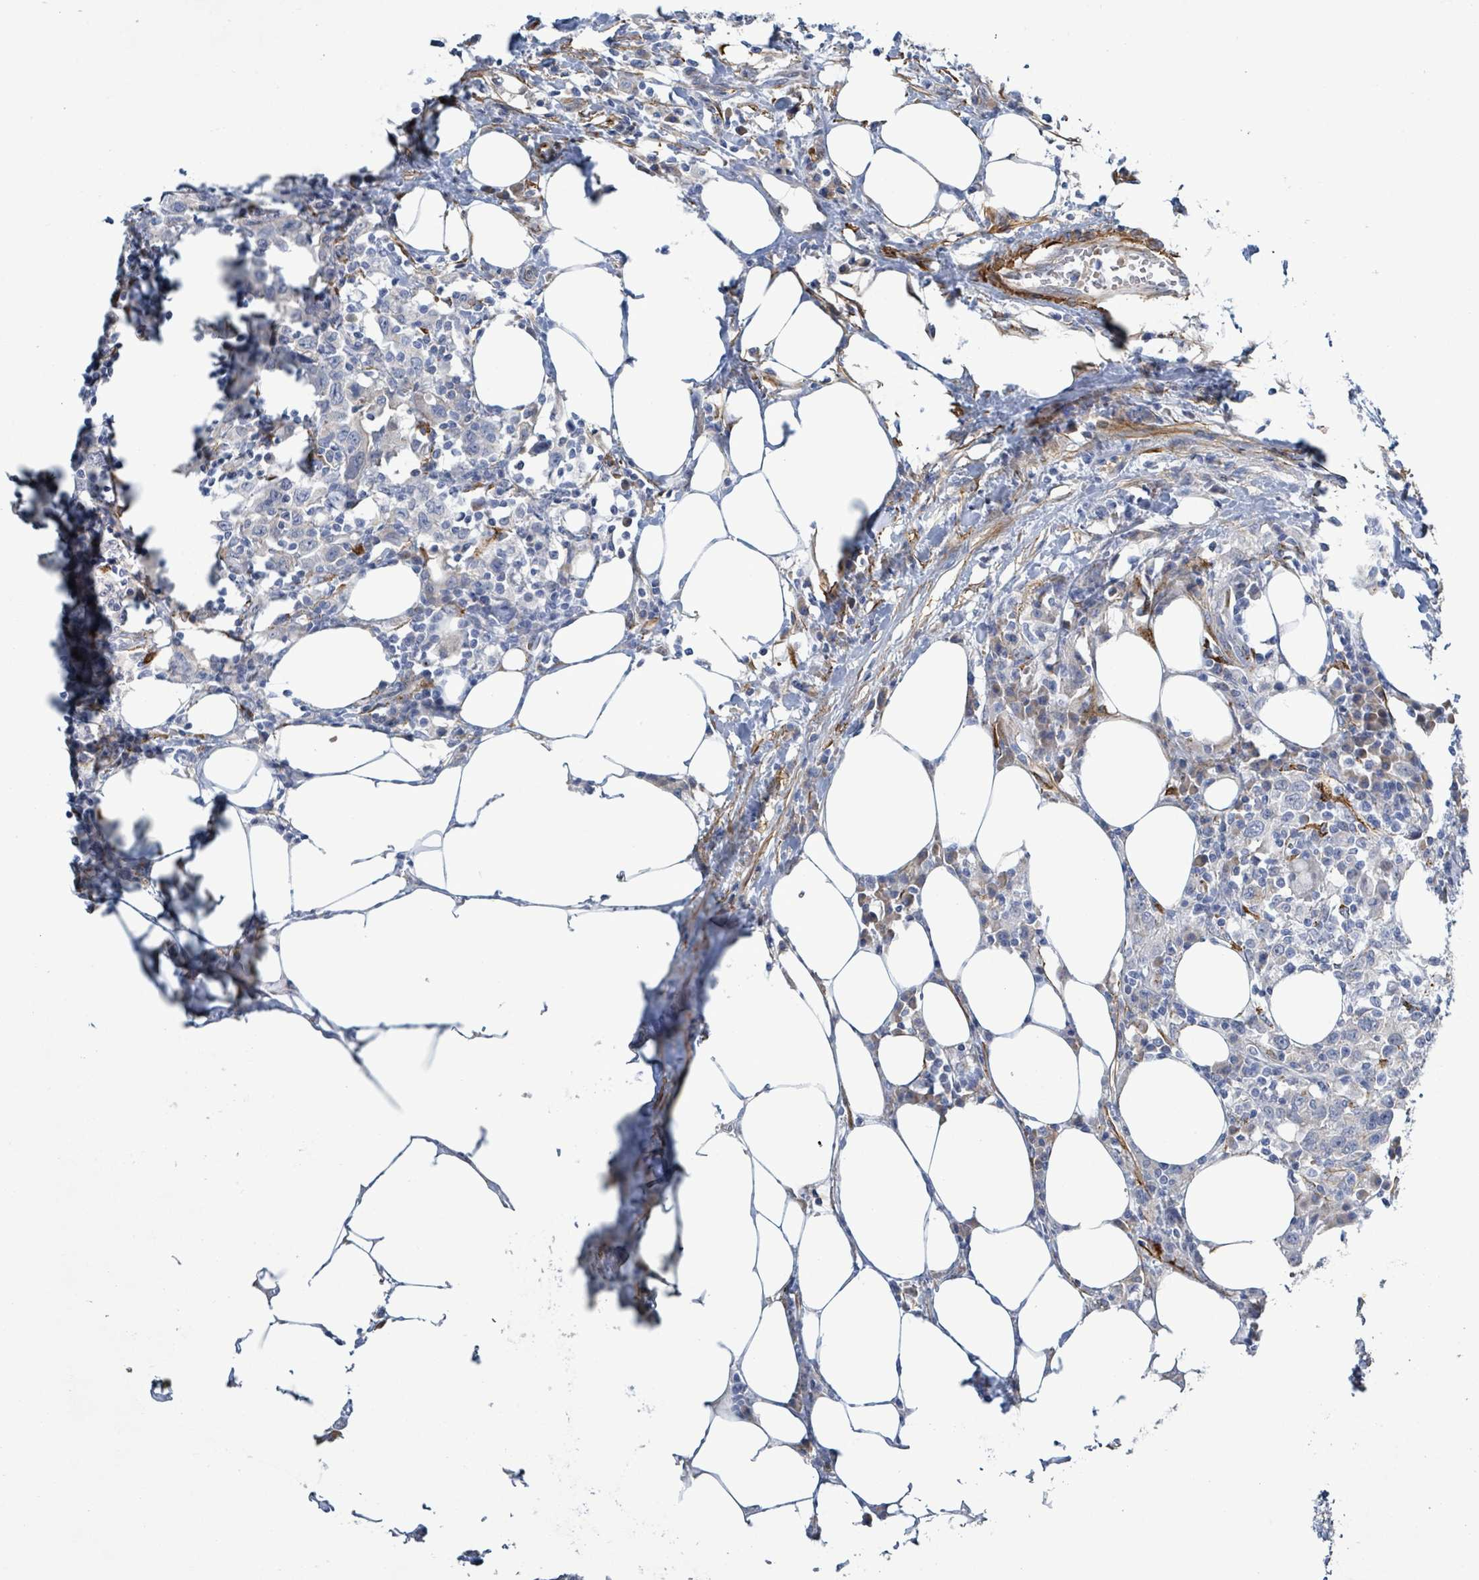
{"staining": {"intensity": "negative", "quantity": "none", "location": "none"}, "tissue": "urothelial cancer", "cell_type": "Tumor cells", "image_type": "cancer", "snomed": [{"axis": "morphology", "description": "Urothelial carcinoma, High grade"}, {"axis": "topography", "description": "Urinary bladder"}], "caption": "Protein analysis of urothelial carcinoma (high-grade) reveals no significant positivity in tumor cells. The staining is performed using DAB brown chromogen with nuclei counter-stained in using hematoxylin.", "gene": "DMRTC1B", "patient": {"sex": "male", "age": 61}}